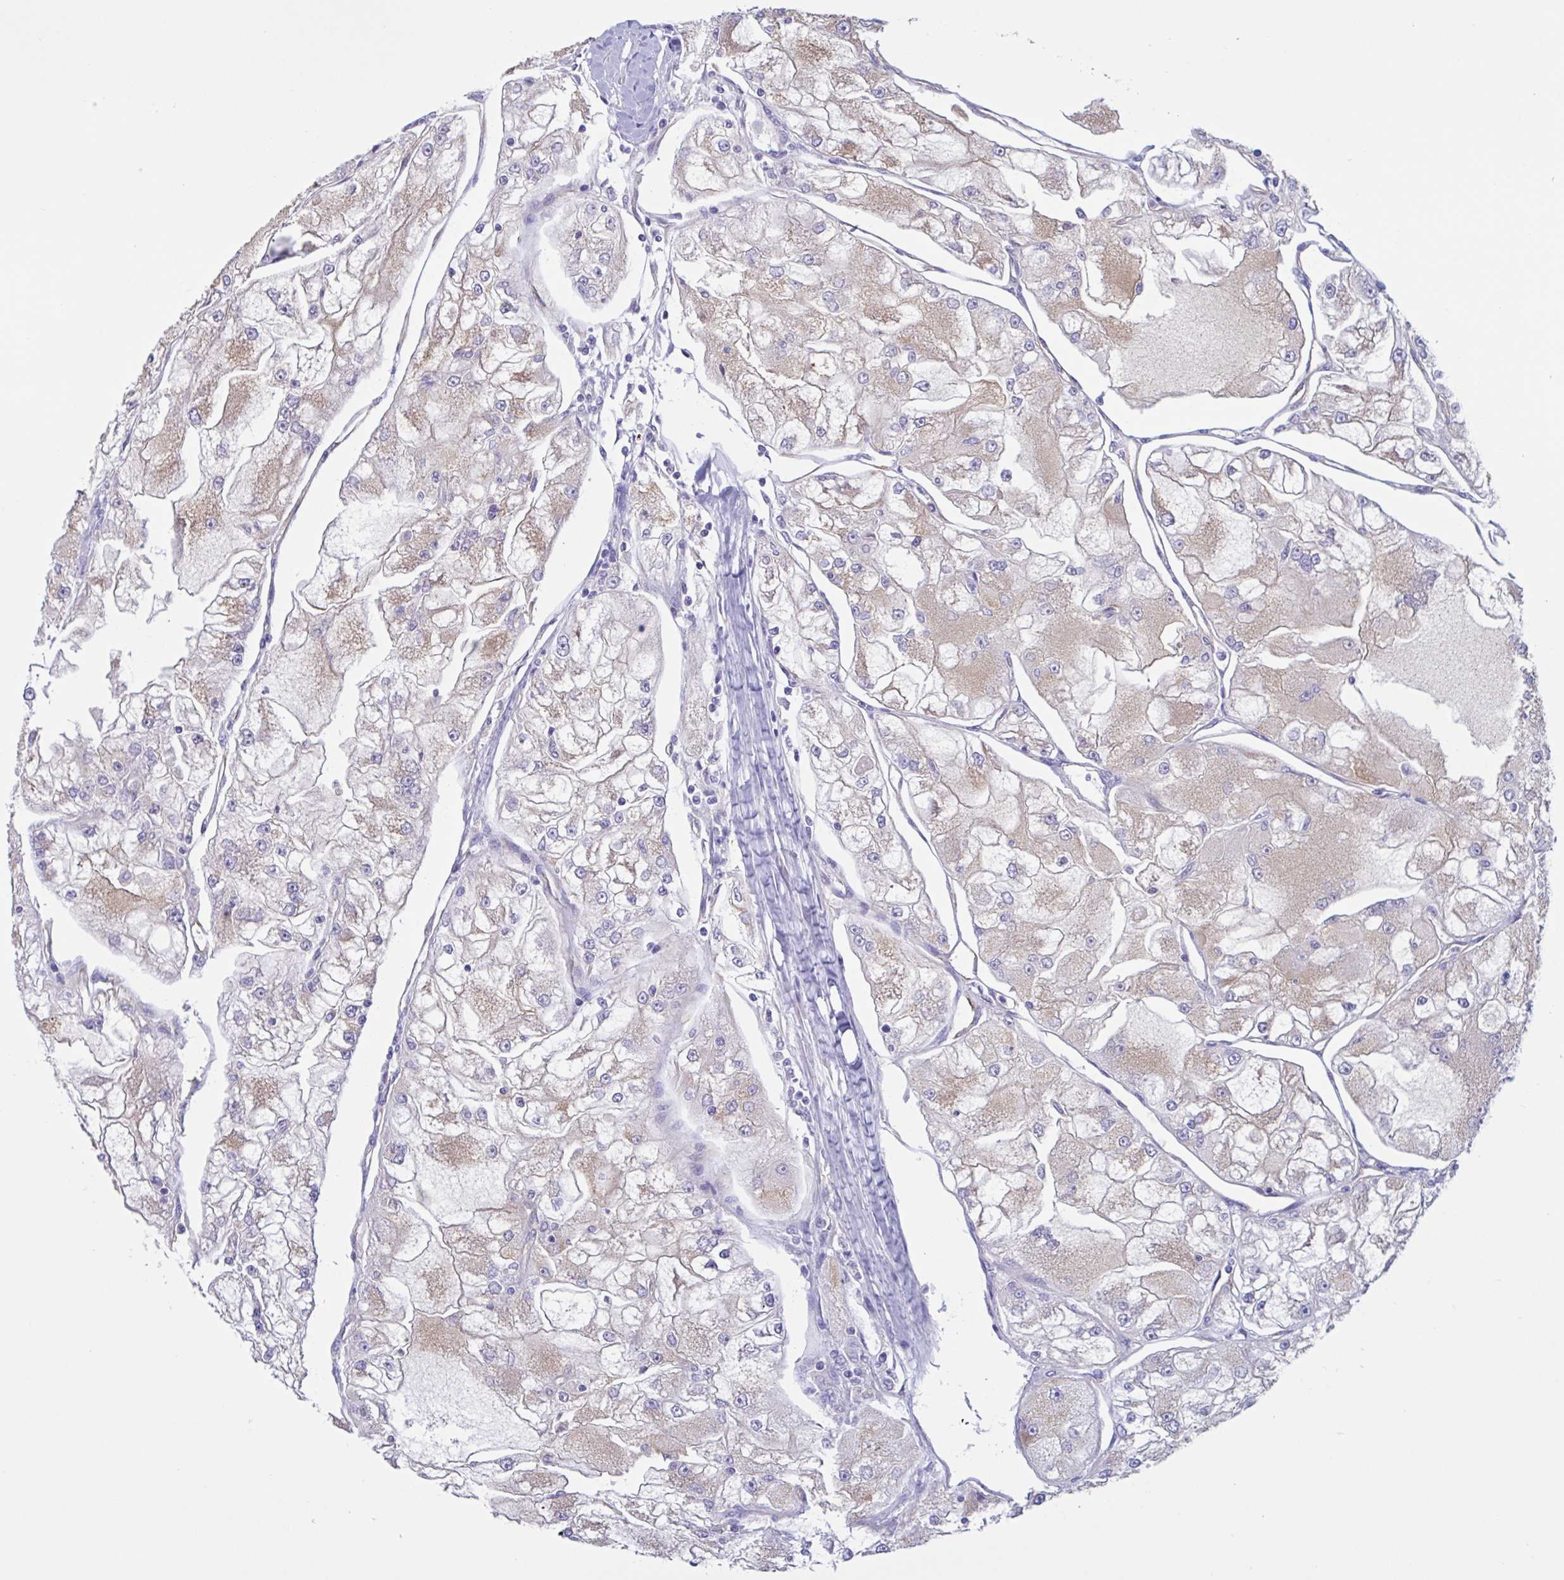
{"staining": {"intensity": "weak", "quantity": "25%-75%", "location": "cytoplasmic/membranous"}, "tissue": "renal cancer", "cell_type": "Tumor cells", "image_type": "cancer", "snomed": [{"axis": "morphology", "description": "Adenocarcinoma, NOS"}, {"axis": "topography", "description": "Kidney"}], "caption": "Brown immunohistochemical staining in renal cancer shows weak cytoplasmic/membranous staining in about 25%-75% of tumor cells.", "gene": "RPL22L1", "patient": {"sex": "female", "age": 72}}